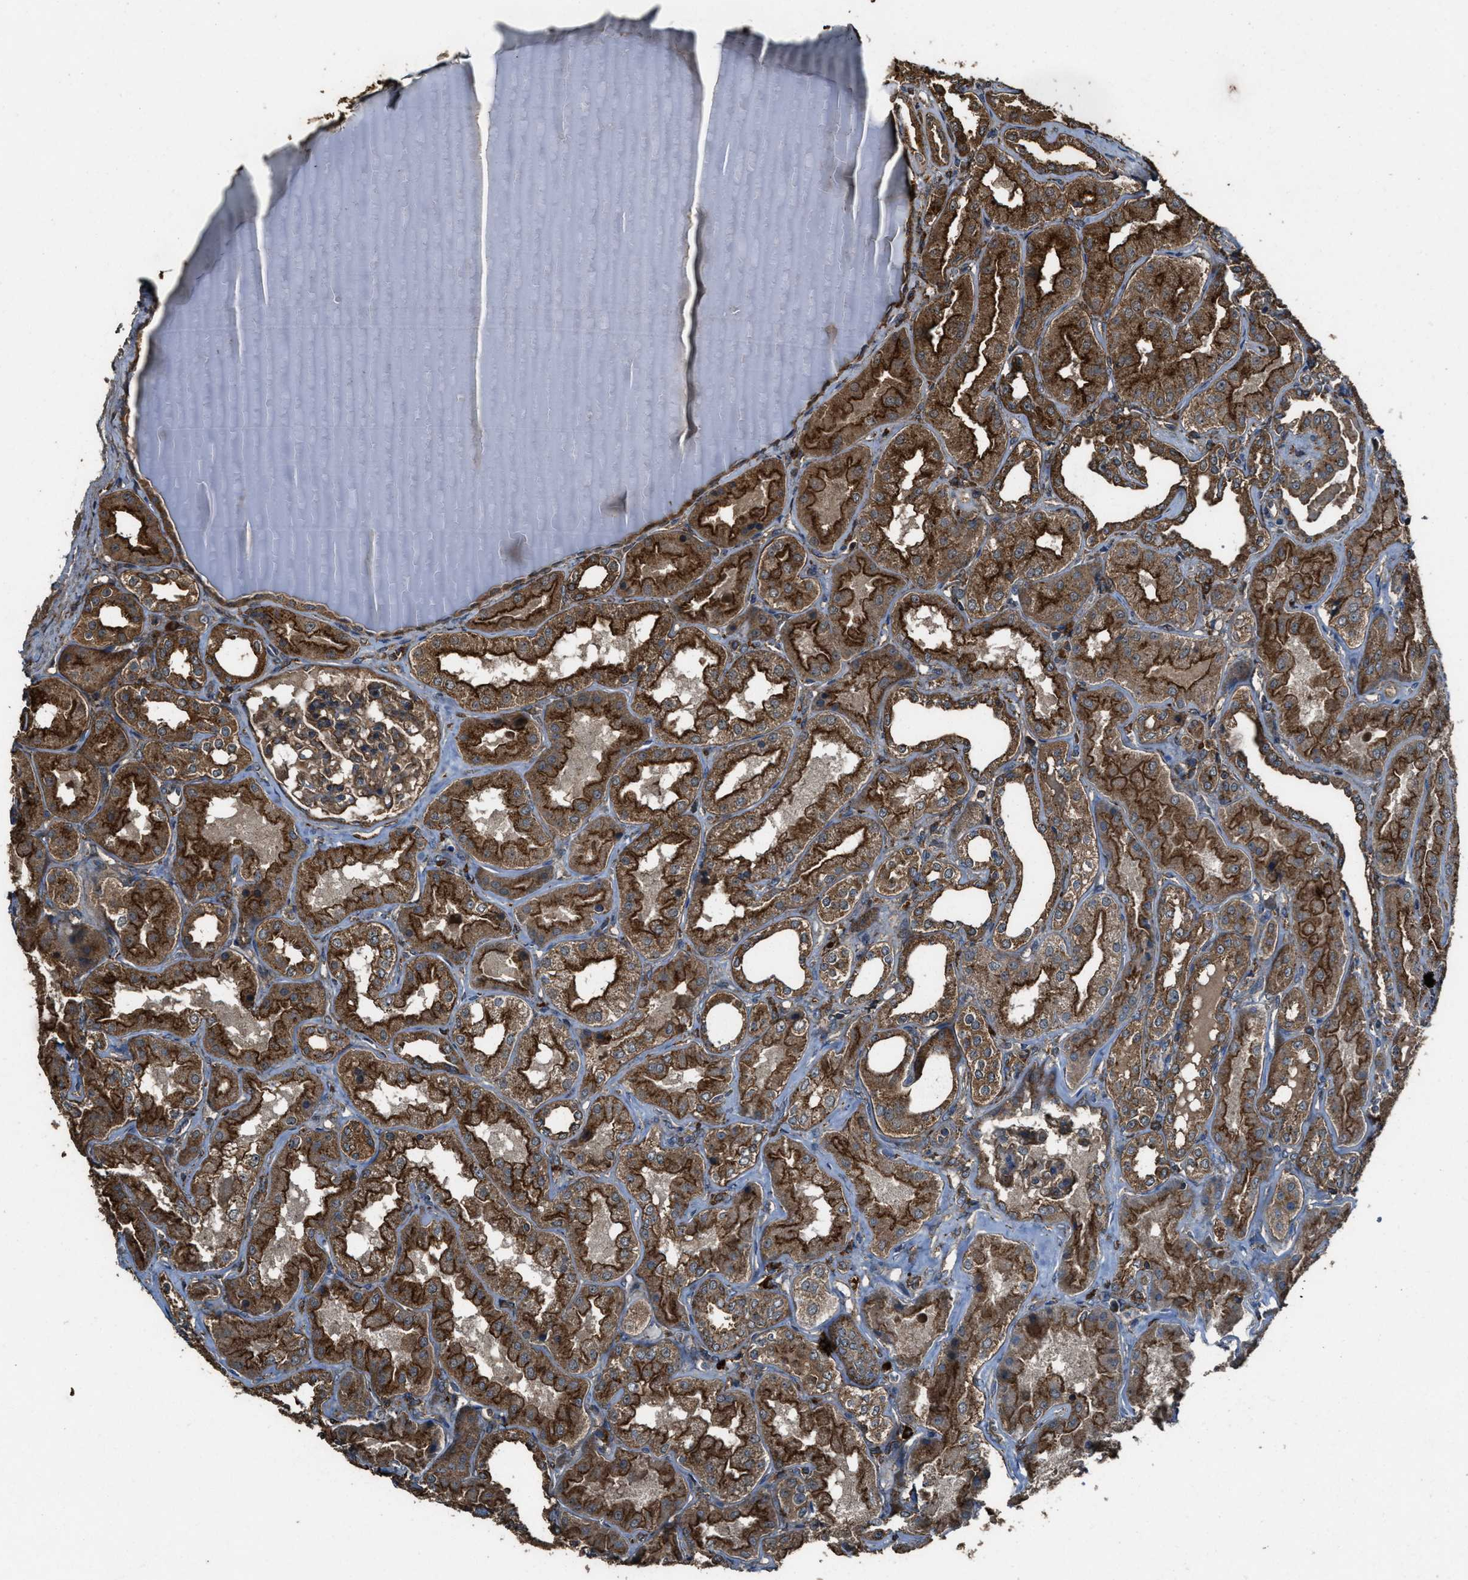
{"staining": {"intensity": "moderate", "quantity": ">75%", "location": "cytoplasmic/membranous"}, "tissue": "kidney", "cell_type": "Cells in glomeruli", "image_type": "normal", "snomed": [{"axis": "morphology", "description": "Normal tissue, NOS"}, {"axis": "topography", "description": "Kidney"}], "caption": "The micrograph demonstrates immunohistochemical staining of unremarkable kidney. There is moderate cytoplasmic/membranous staining is appreciated in about >75% of cells in glomeruli.", "gene": "MAP3K8", "patient": {"sex": "female", "age": 56}}